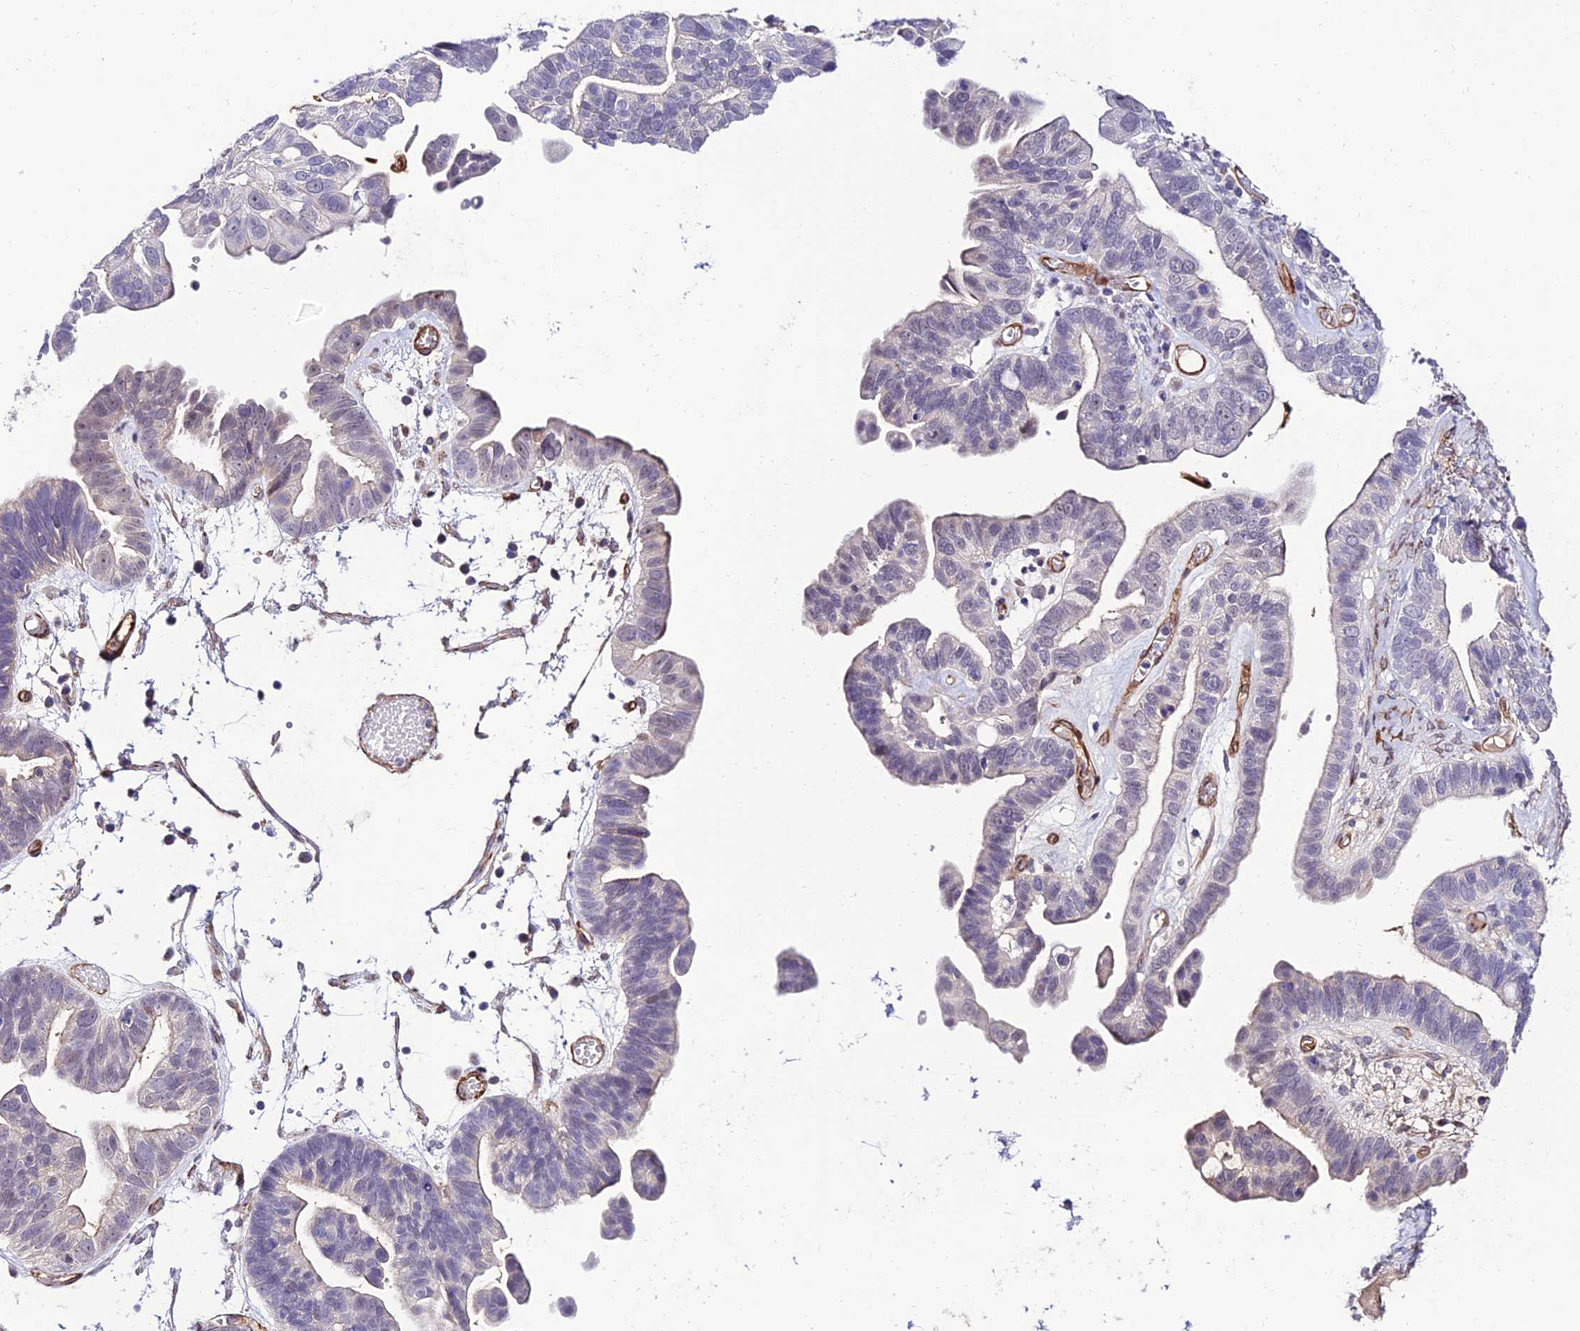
{"staining": {"intensity": "negative", "quantity": "none", "location": "none"}, "tissue": "ovarian cancer", "cell_type": "Tumor cells", "image_type": "cancer", "snomed": [{"axis": "morphology", "description": "Cystadenocarcinoma, serous, NOS"}, {"axis": "topography", "description": "Ovary"}], "caption": "DAB immunohistochemical staining of ovarian cancer (serous cystadenocarcinoma) exhibits no significant positivity in tumor cells. (Immunohistochemistry, brightfield microscopy, high magnification).", "gene": "ALDH3B2", "patient": {"sex": "female", "age": 56}}